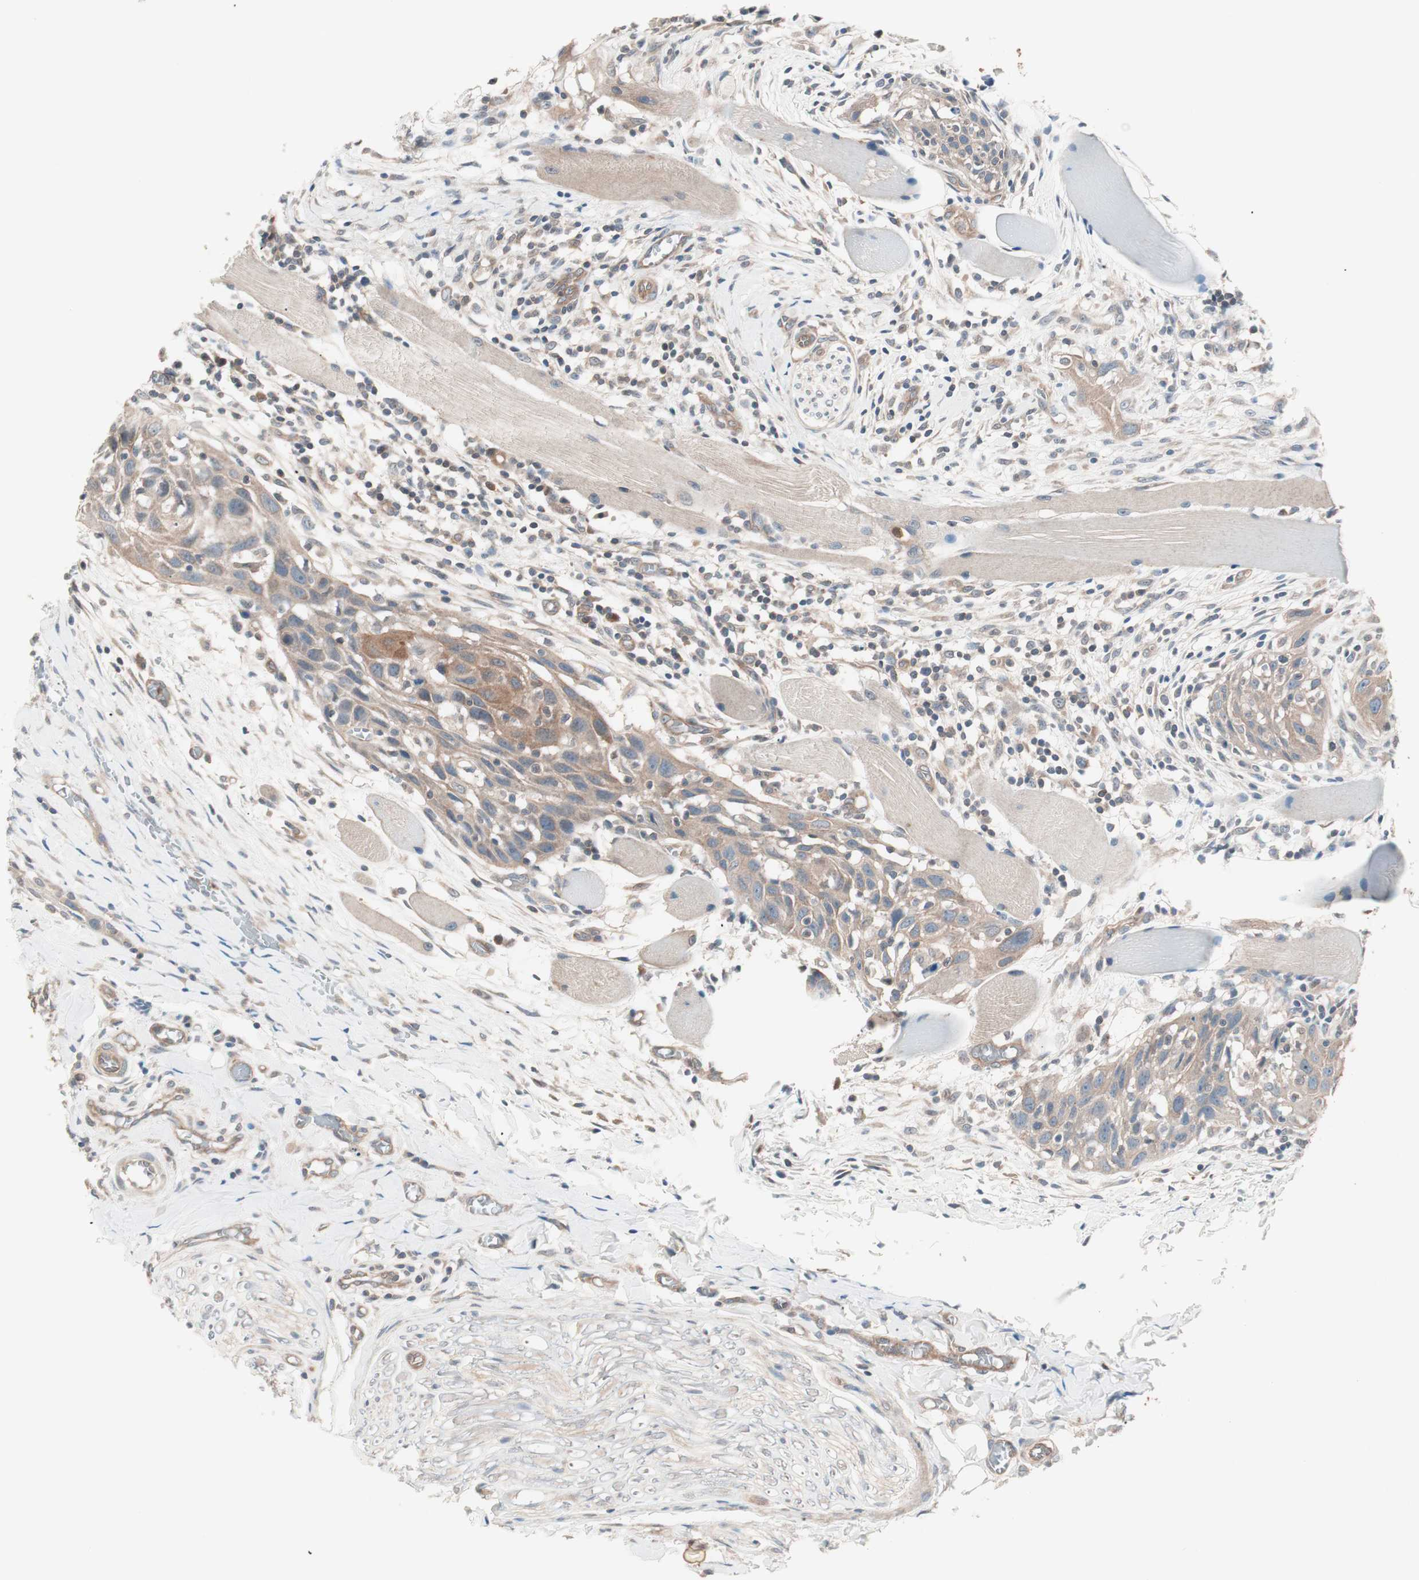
{"staining": {"intensity": "moderate", "quantity": ">75%", "location": "cytoplasmic/membranous"}, "tissue": "head and neck cancer", "cell_type": "Tumor cells", "image_type": "cancer", "snomed": [{"axis": "morphology", "description": "Normal tissue, NOS"}, {"axis": "morphology", "description": "Squamous cell carcinoma, NOS"}, {"axis": "topography", "description": "Oral tissue"}, {"axis": "topography", "description": "Head-Neck"}], "caption": "The histopathology image displays a brown stain indicating the presence of a protein in the cytoplasmic/membranous of tumor cells in head and neck squamous cell carcinoma. Using DAB (3,3'-diaminobenzidine) (brown) and hematoxylin (blue) stains, captured at high magnification using brightfield microscopy.", "gene": "TSG101", "patient": {"sex": "female", "age": 50}}